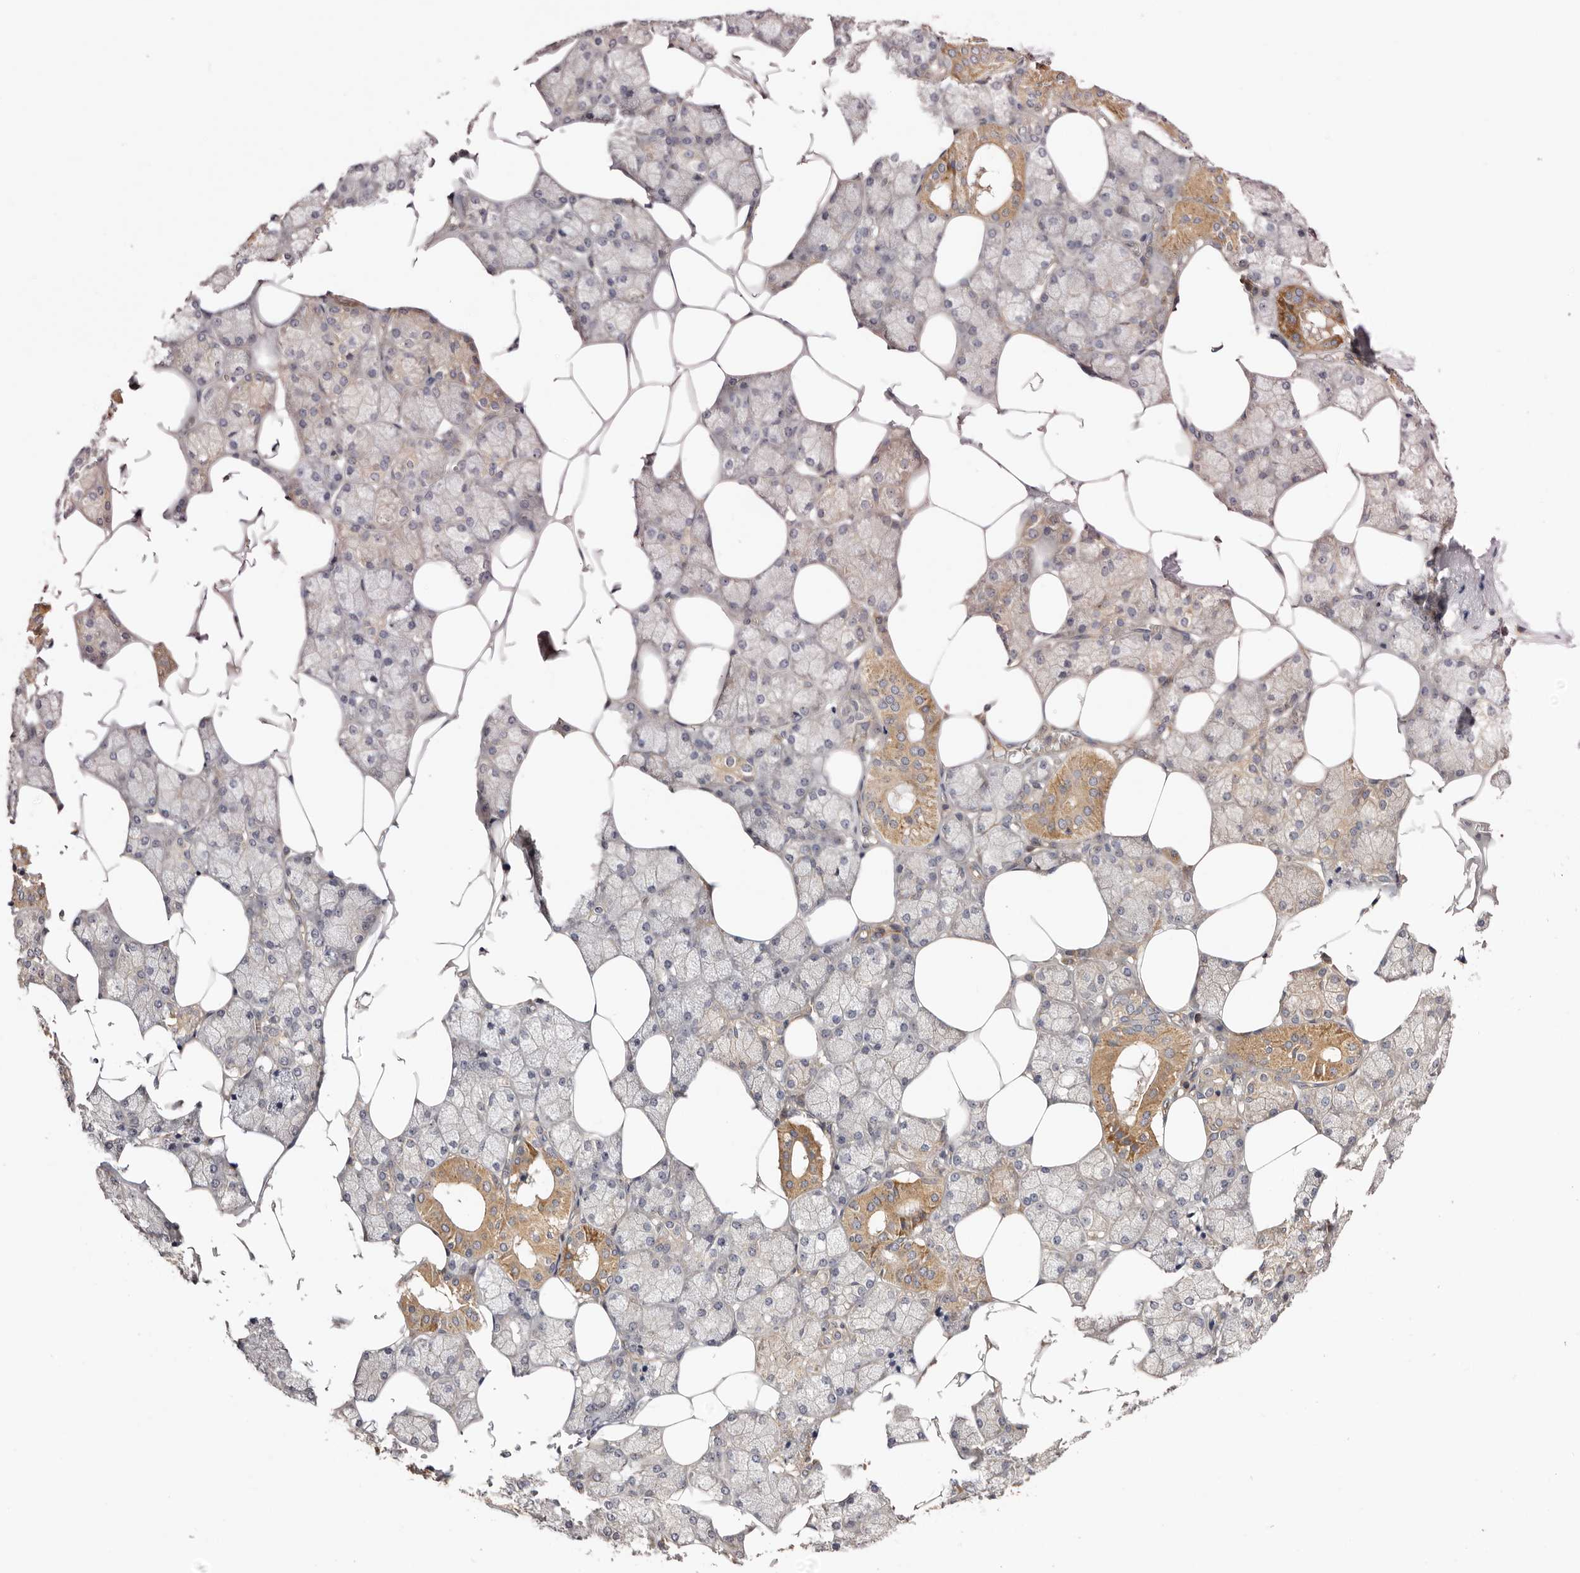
{"staining": {"intensity": "moderate", "quantity": "<25%", "location": "cytoplasmic/membranous"}, "tissue": "salivary gland", "cell_type": "Glandular cells", "image_type": "normal", "snomed": [{"axis": "morphology", "description": "Normal tissue, NOS"}, {"axis": "topography", "description": "Salivary gland"}], "caption": "DAB (3,3'-diaminobenzidine) immunohistochemical staining of benign human salivary gland reveals moderate cytoplasmic/membranous protein staining in approximately <25% of glandular cells.", "gene": "PANK4", "patient": {"sex": "male", "age": 62}}